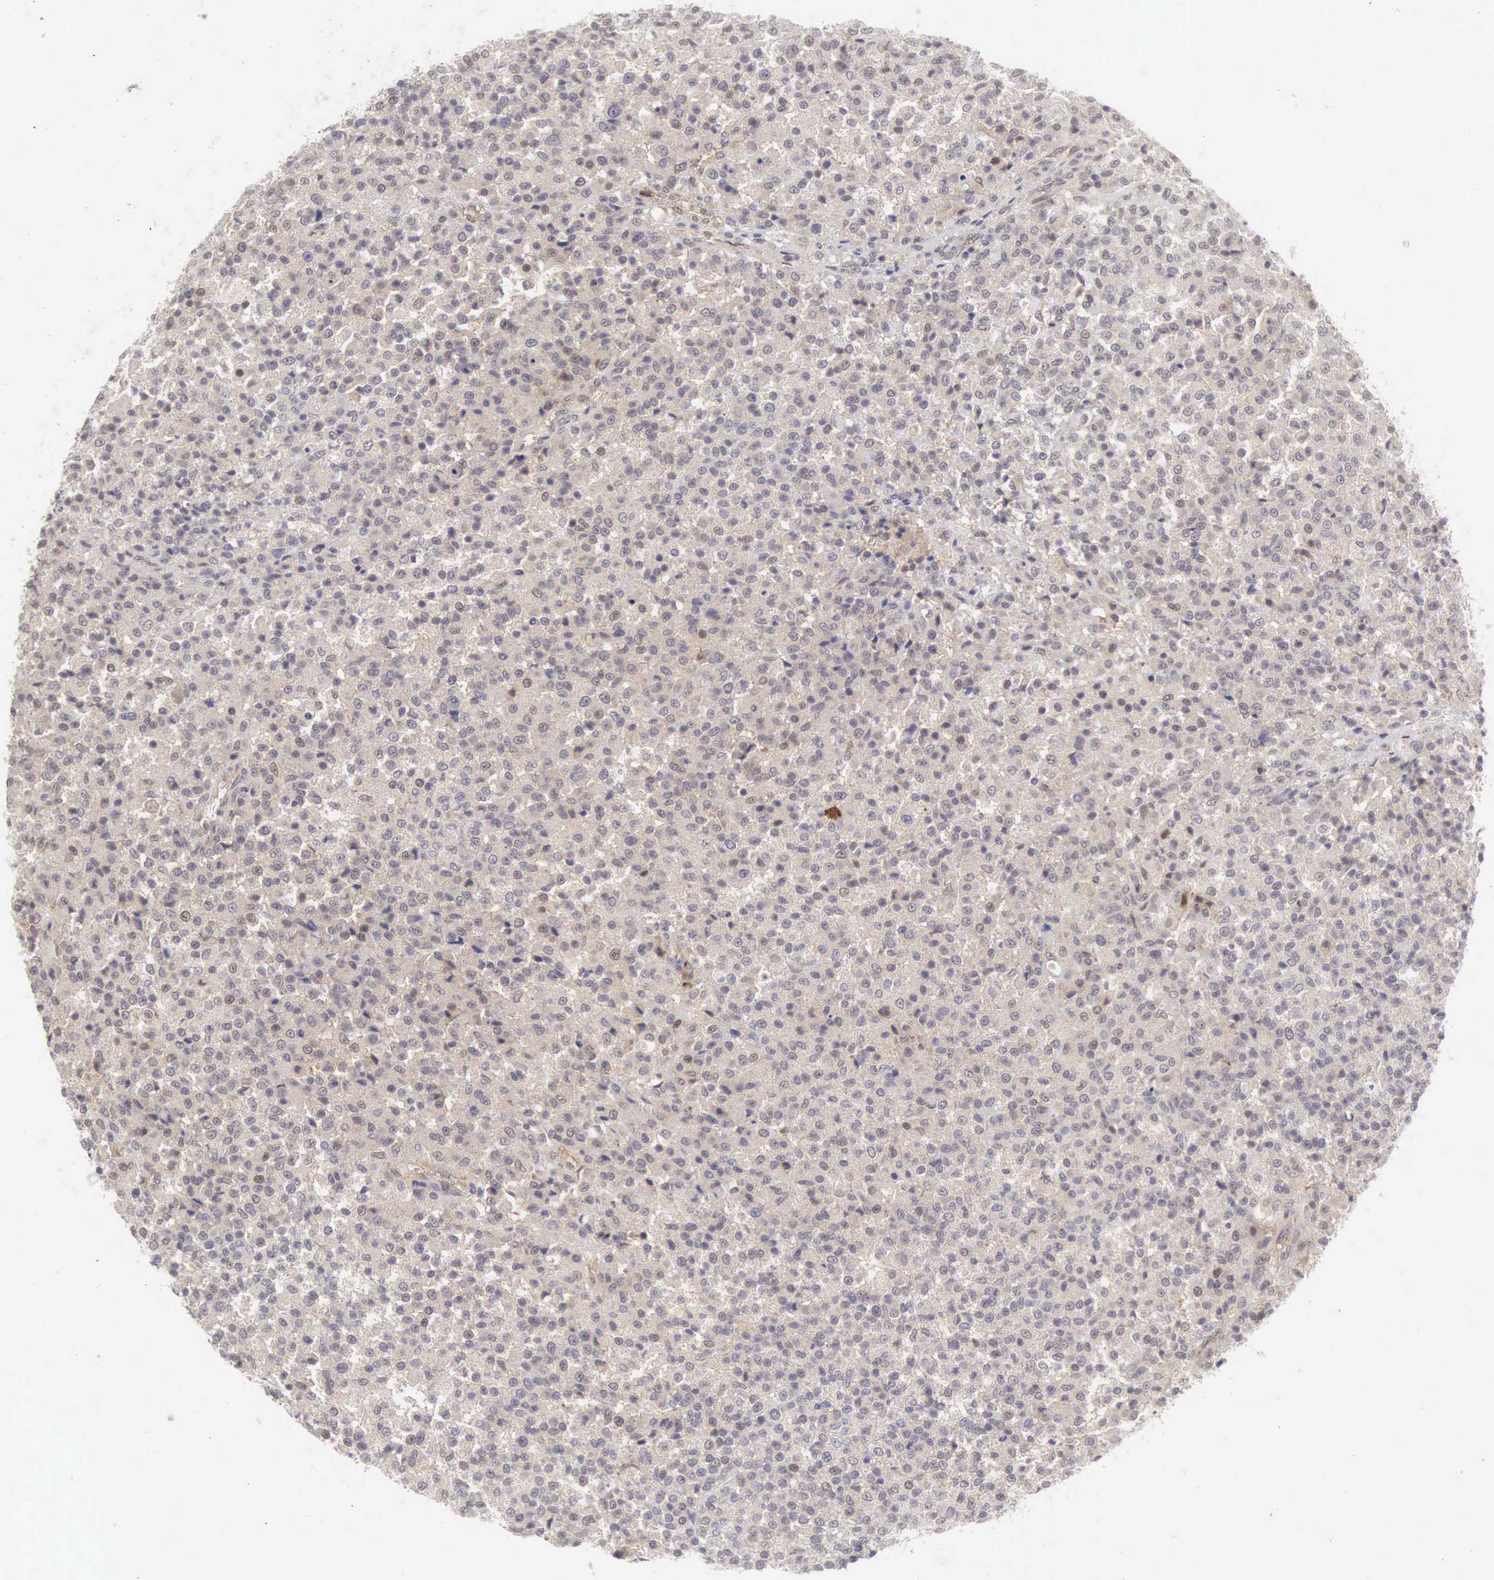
{"staining": {"intensity": "negative", "quantity": "none", "location": "none"}, "tissue": "testis cancer", "cell_type": "Tumor cells", "image_type": "cancer", "snomed": [{"axis": "morphology", "description": "Seminoma, NOS"}, {"axis": "topography", "description": "Testis"}], "caption": "An immunohistochemistry image of testis cancer (seminoma) is shown. There is no staining in tumor cells of testis cancer (seminoma).", "gene": "CD1A", "patient": {"sex": "male", "age": 59}}